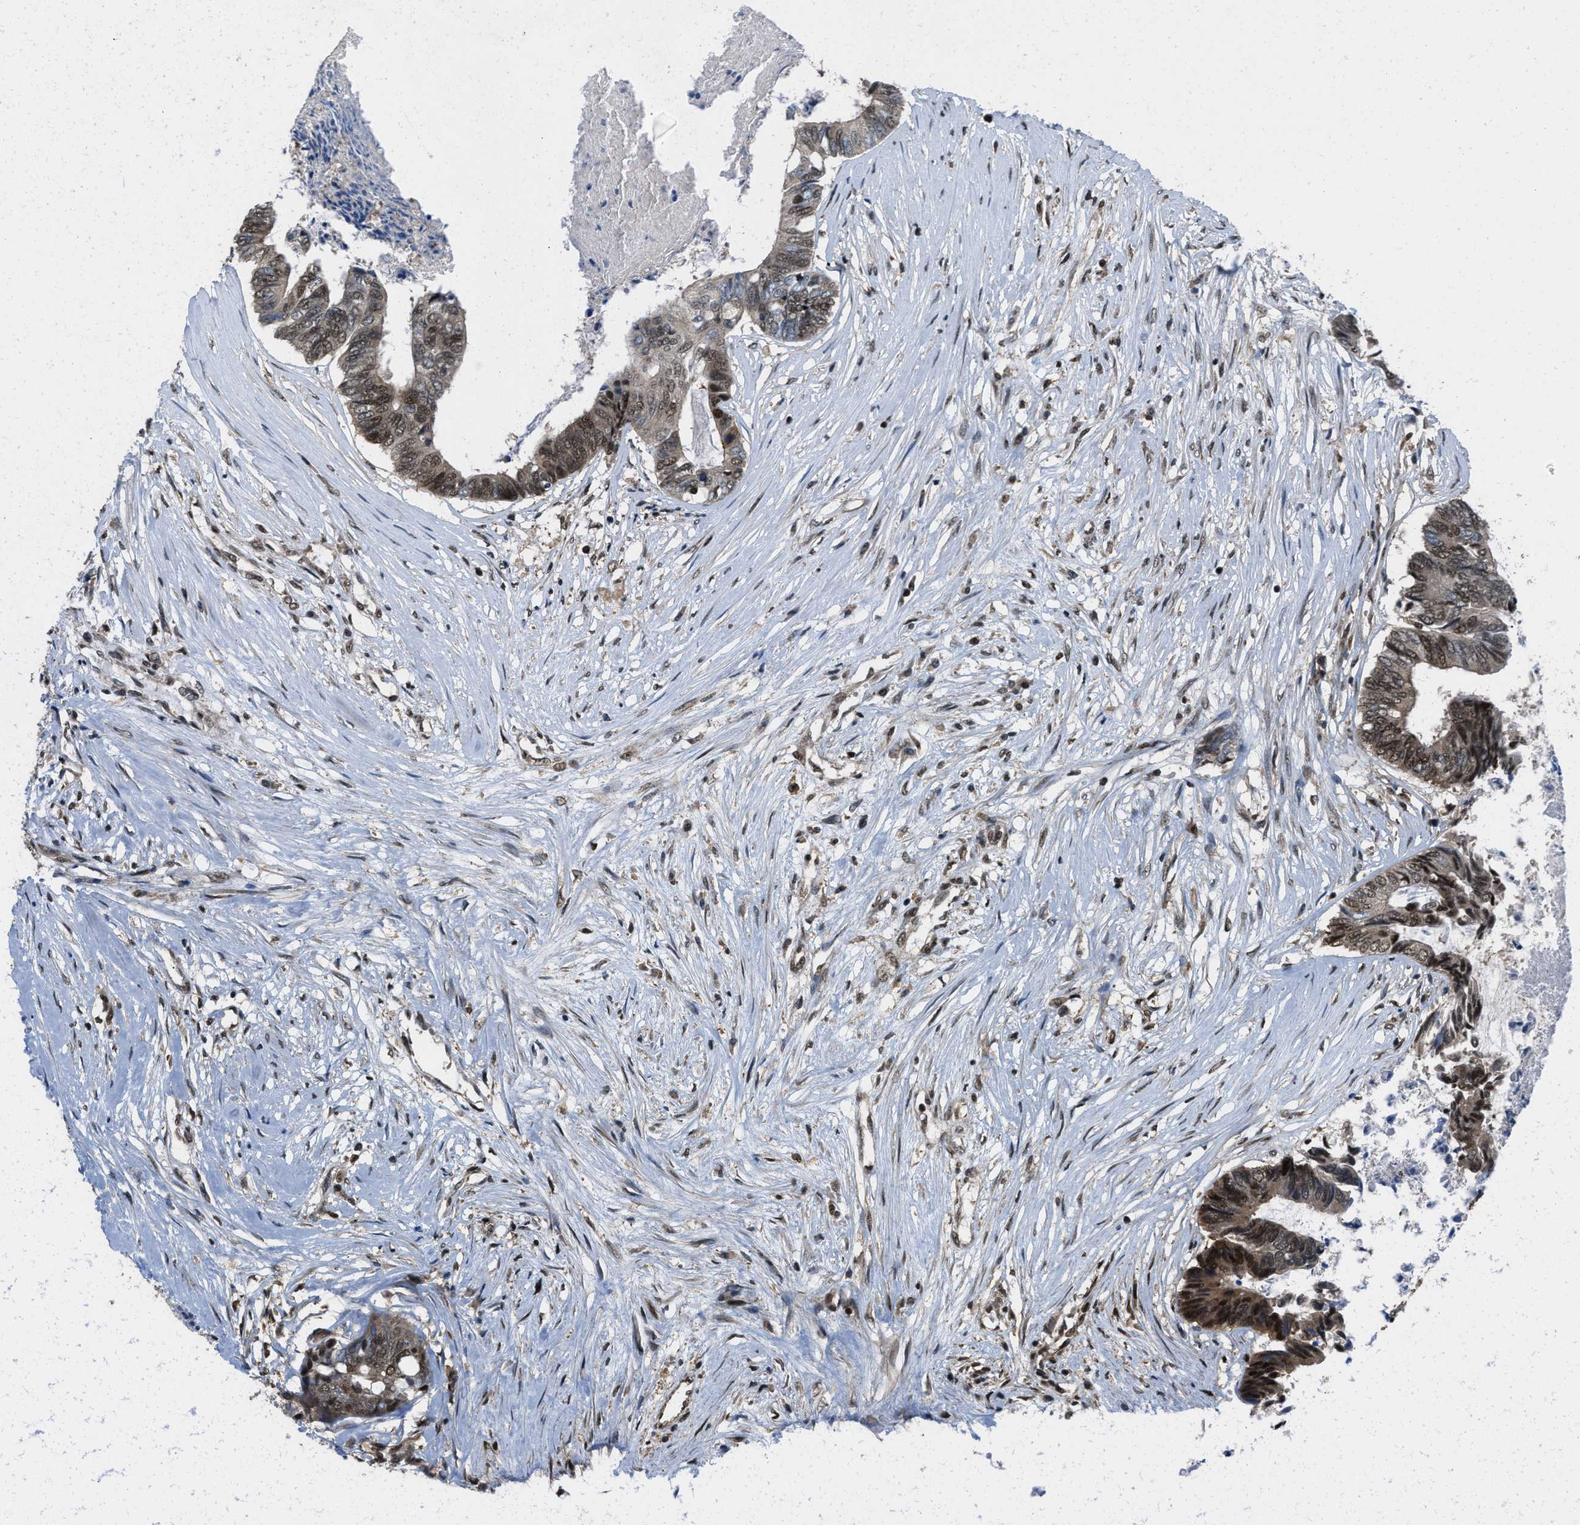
{"staining": {"intensity": "weak", "quantity": "25%-75%", "location": "nuclear"}, "tissue": "colorectal cancer", "cell_type": "Tumor cells", "image_type": "cancer", "snomed": [{"axis": "morphology", "description": "Adenocarcinoma, NOS"}, {"axis": "topography", "description": "Rectum"}], "caption": "Colorectal cancer (adenocarcinoma) stained with DAB immunohistochemistry (IHC) displays low levels of weak nuclear positivity in about 25%-75% of tumor cells.", "gene": "ATF7IP", "patient": {"sex": "male", "age": 63}}